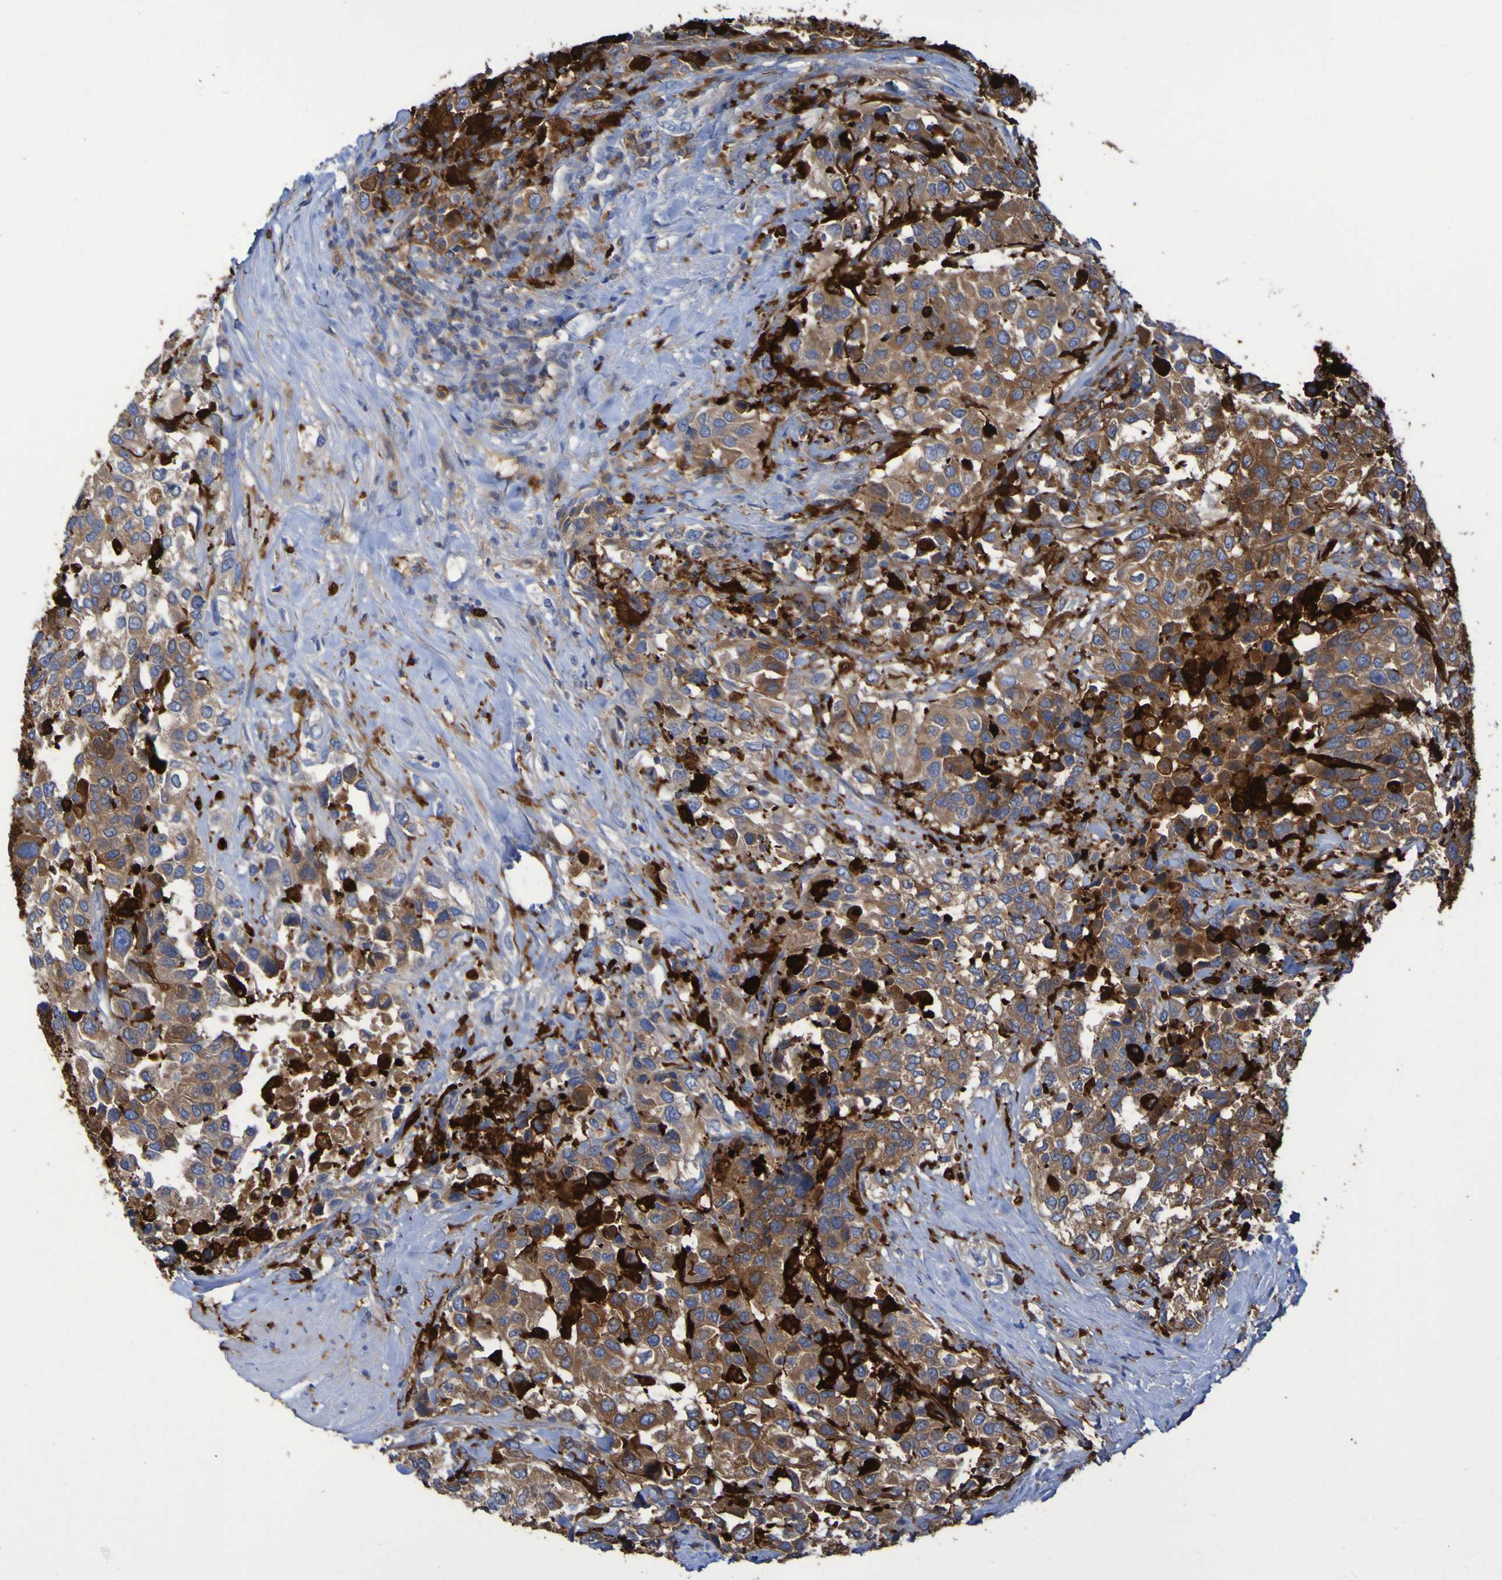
{"staining": {"intensity": "moderate", "quantity": ">75%", "location": "cytoplasmic/membranous"}, "tissue": "urothelial cancer", "cell_type": "Tumor cells", "image_type": "cancer", "snomed": [{"axis": "morphology", "description": "Urothelial carcinoma, High grade"}, {"axis": "topography", "description": "Urinary bladder"}], "caption": "Approximately >75% of tumor cells in urothelial carcinoma (high-grade) show moderate cytoplasmic/membranous protein positivity as visualized by brown immunohistochemical staining.", "gene": "MPPE1", "patient": {"sex": "female", "age": 80}}